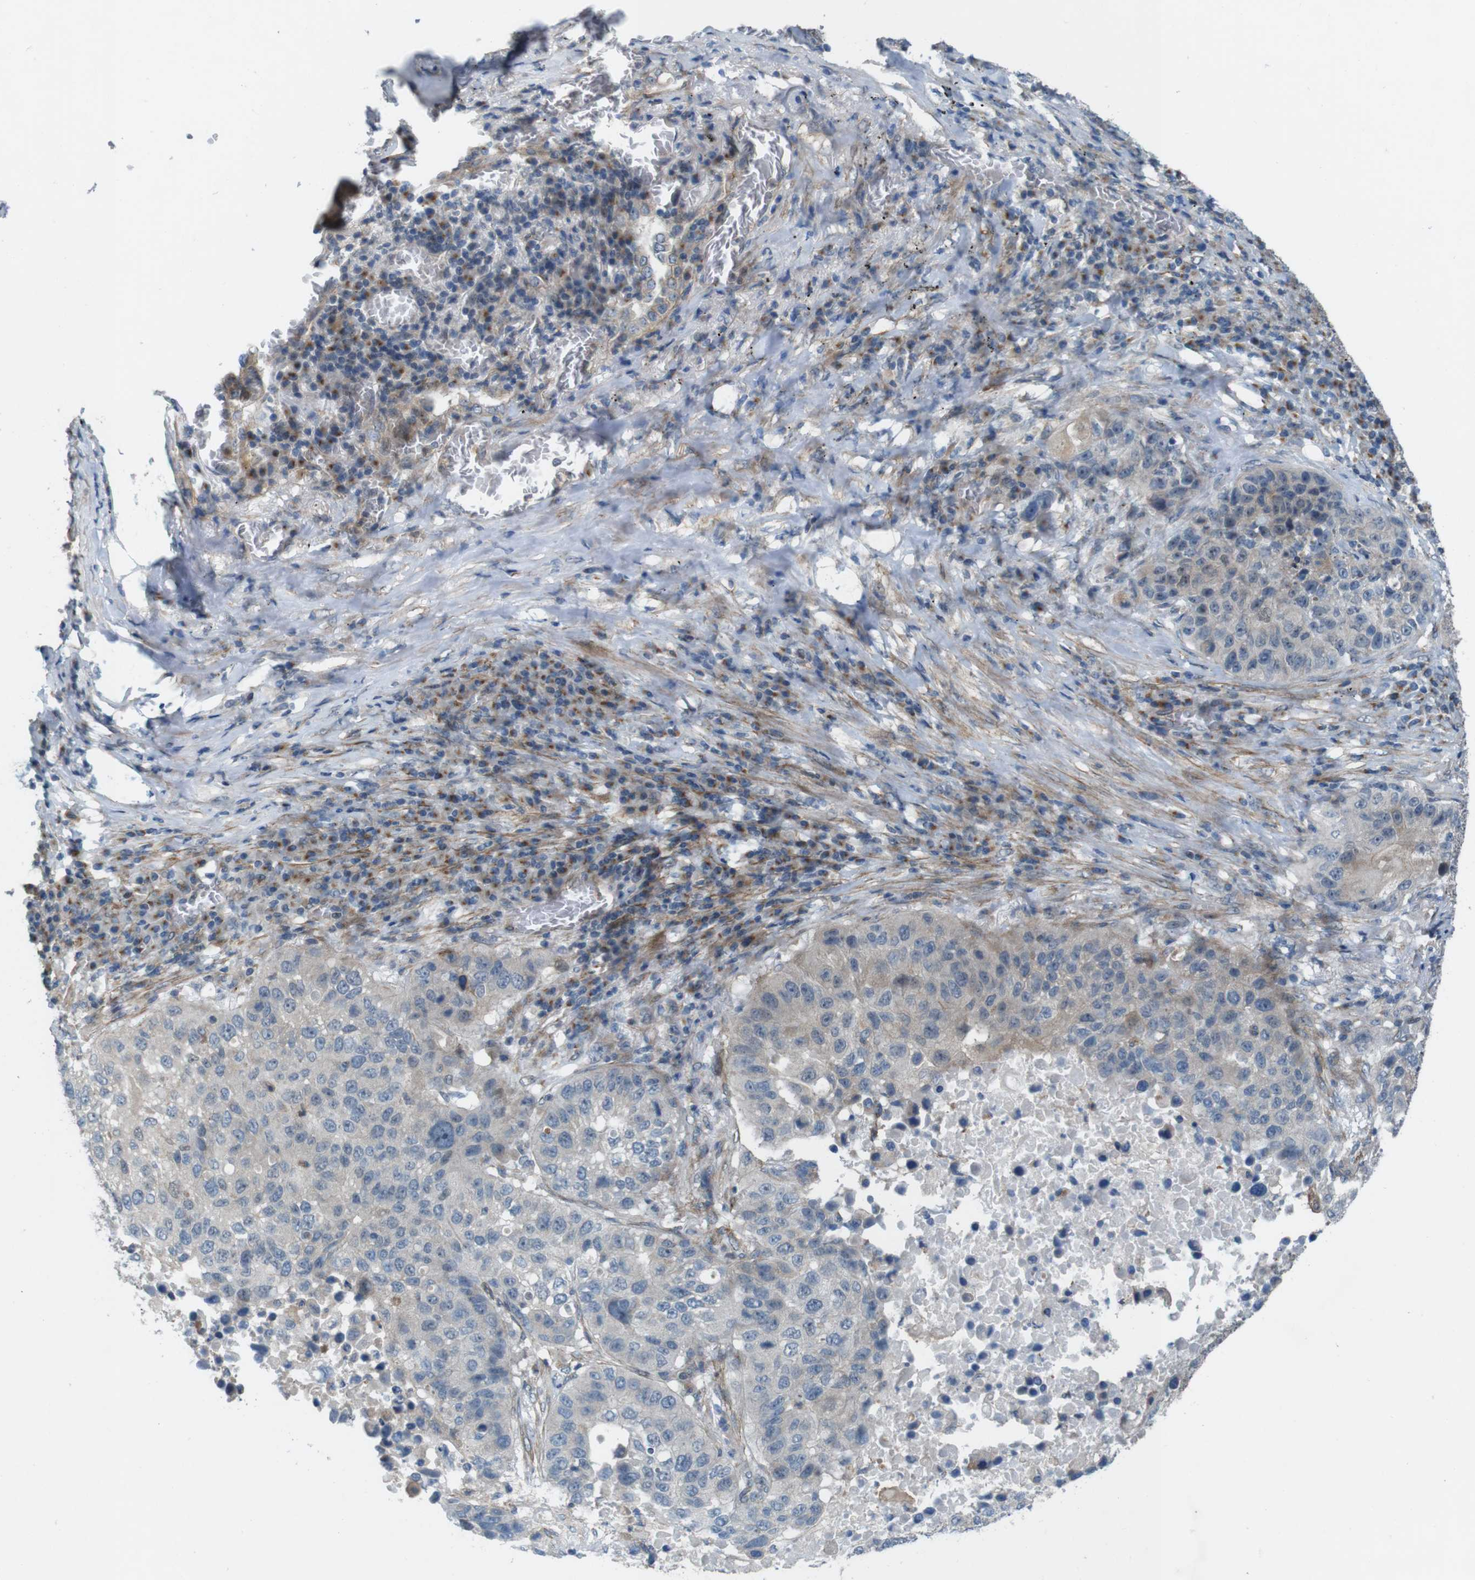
{"staining": {"intensity": "weak", "quantity": ">75%", "location": "cytoplasmic/membranous"}, "tissue": "lung cancer", "cell_type": "Tumor cells", "image_type": "cancer", "snomed": [{"axis": "morphology", "description": "Squamous cell carcinoma, NOS"}, {"axis": "topography", "description": "Lung"}], "caption": "This micrograph reveals IHC staining of lung cancer, with low weak cytoplasmic/membranous positivity in about >75% of tumor cells.", "gene": "SKI", "patient": {"sex": "male", "age": 57}}